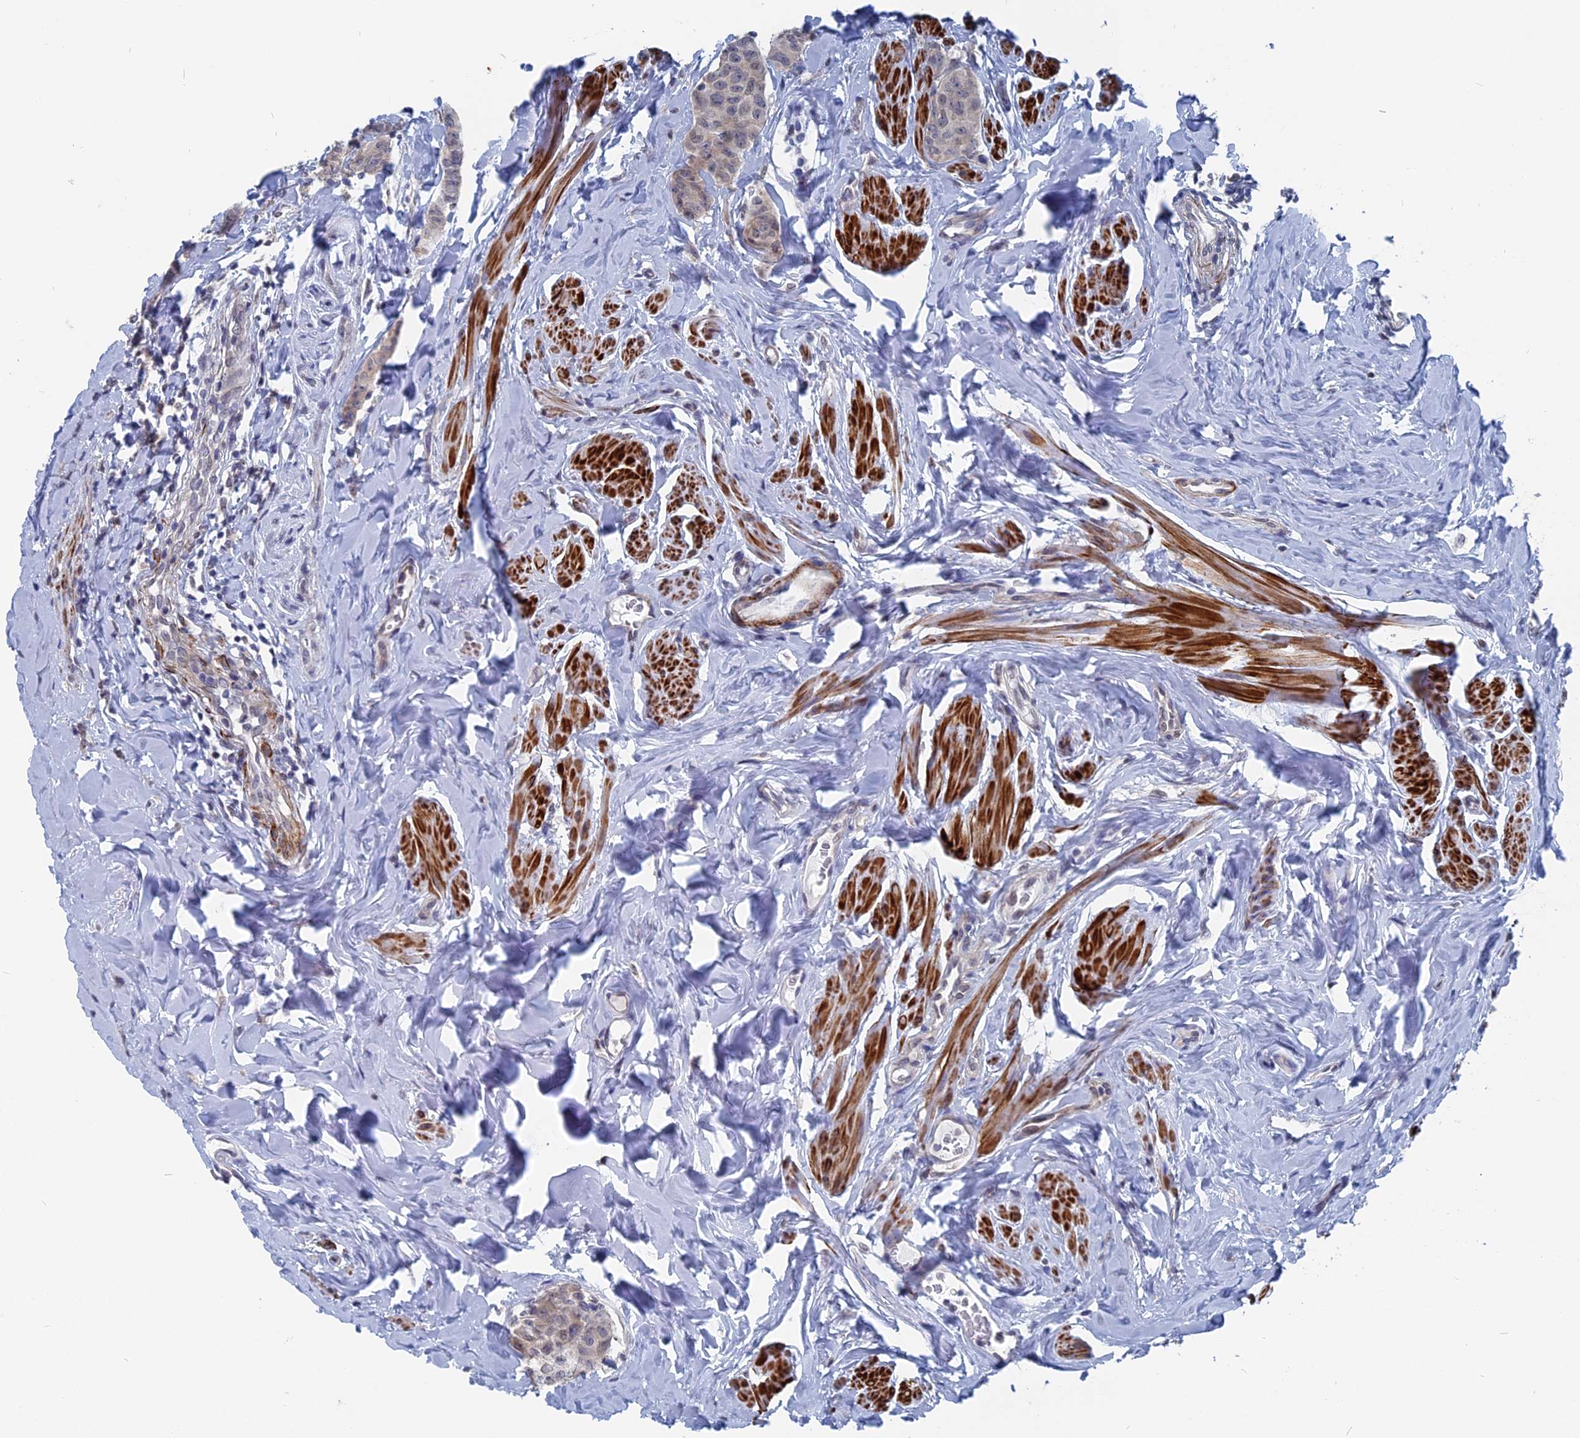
{"staining": {"intensity": "negative", "quantity": "none", "location": "none"}, "tissue": "breast cancer", "cell_type": "Tumor cells", "image_type": "cancer", "snomed": [{"axis": "morphology", "description": "Duct carcinoma"}, {"axis": "topography", "description": "Breast"}], "caption": "Infiltrating ductal carcinoma (breast) was stained to show a protein in brown. There is no significant staining in tumor cells.", "gene": "MTRF1", "patient": {"sex": "female", "age": 40}}